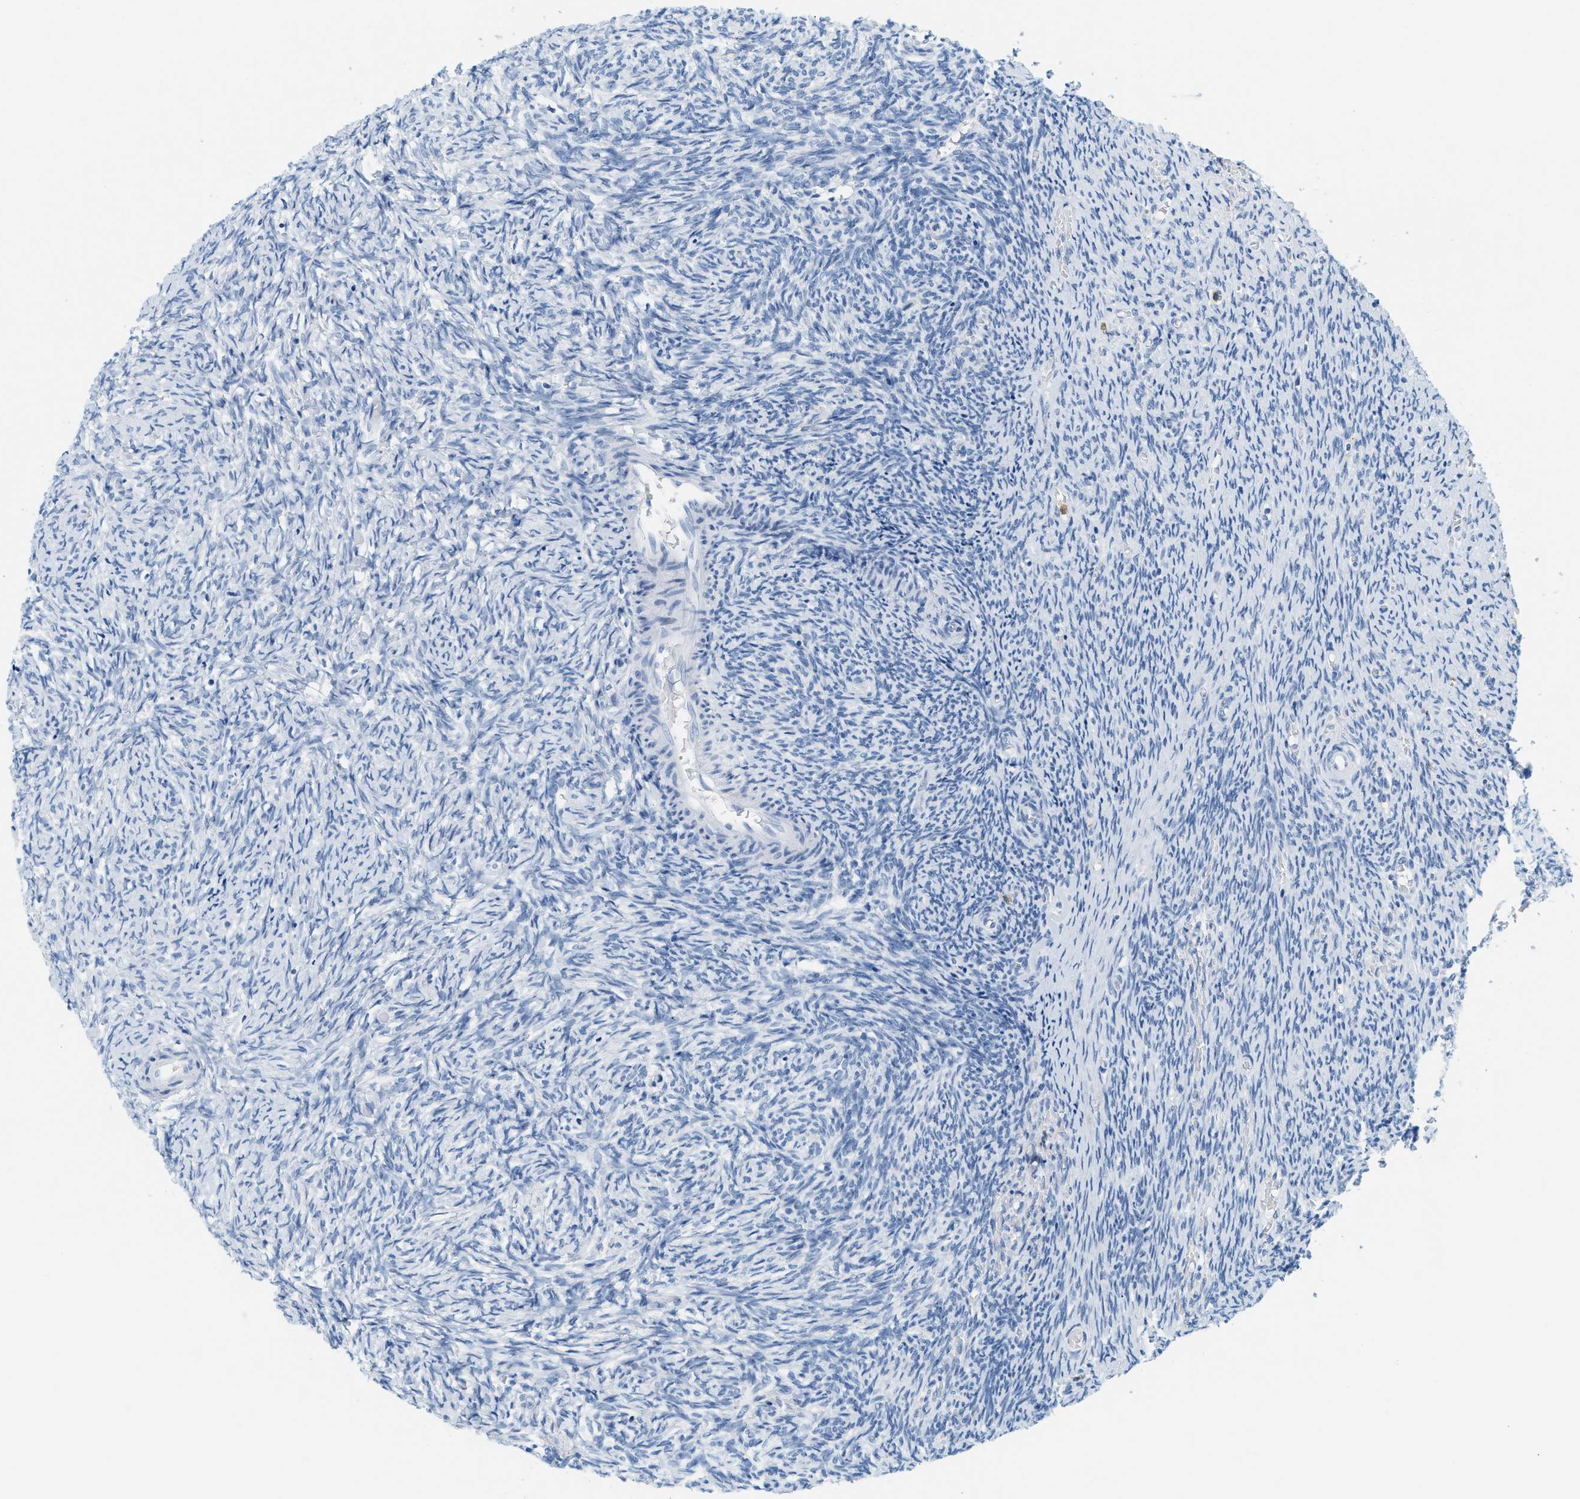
{"staining": {"intensity": "negative", "quantity": "none", "location": "none"}, "tissue": "ovary", "cell_type": "Ovarian stroma cells", "image_type": "normal", "snomed": [{"axis": "morphology", "description": "Normal tissue, NOS"}, {"axis": "topography", "description": "Ovary"}], "caption": "An immunohistochemistry (IHC) histopathology image of unremarkable ovary is shown. There is no staining in ovarian stroma cells of ovary. (Stains: DAB immunohistochemistry with hematoxylin counter stain, Microscopy: brightfield microscopy at high magnification).", "gene": "LCN2", "patient": {"sex": "female", "age": 41}}